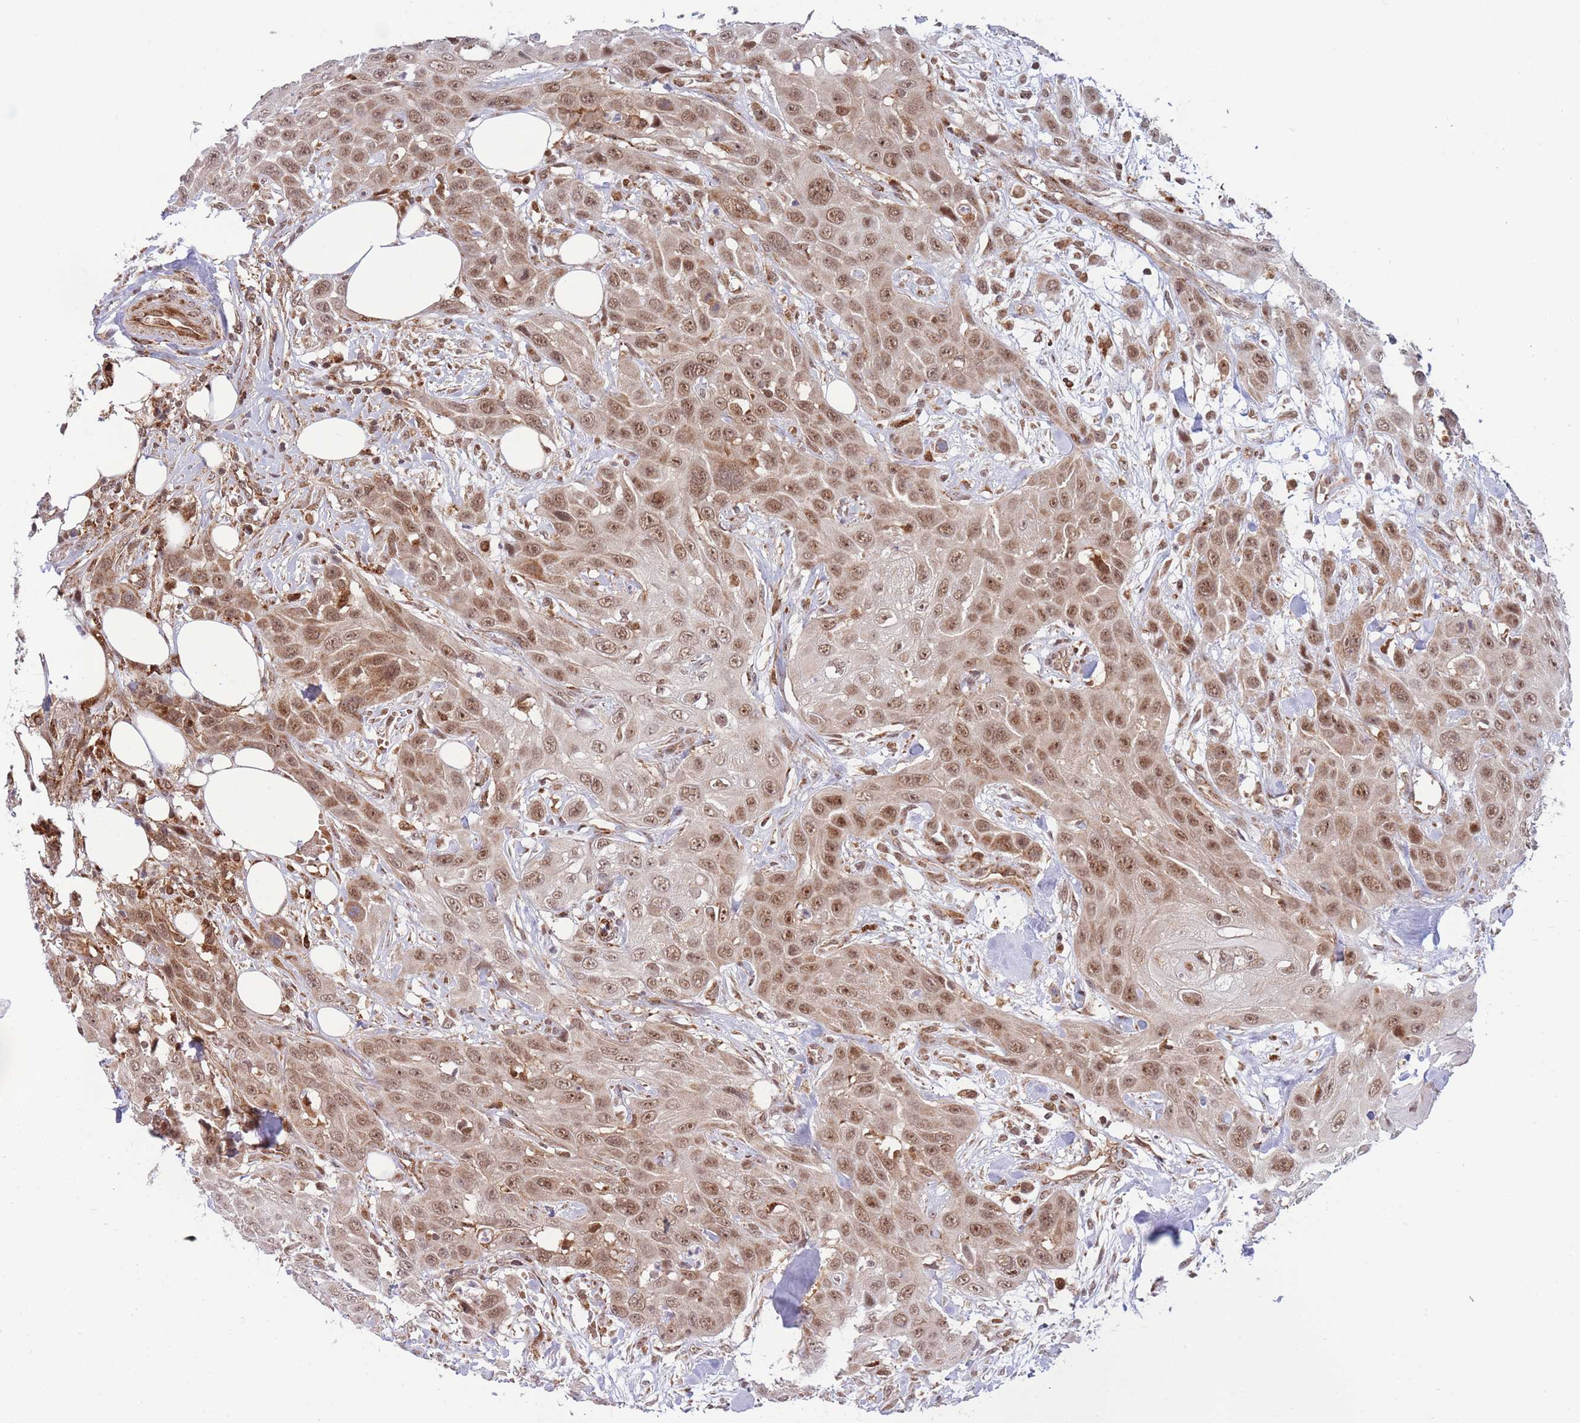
{"staining": {"intensity": "moderate", "quantity": ">75%", "location": "nuclear"}, "tissue": "head and neck cancer", "cell_type": "Tumor cells", "image_type": "cancer", "snomed": [{"axis": "morphology", "description": "Squamous cell carcinoma, NOS"}, {"axis": "topography", "description": "Head-Neck"}], "caption": "Approximately >75% of tumor cells in human head and neck squamous cell carcinoma reveal moderate nuclear protein staining as visualized by brown immunohistochemical staining.", "gene": "BOD1L1", "patient": {"sex": "male", "age": 81}}